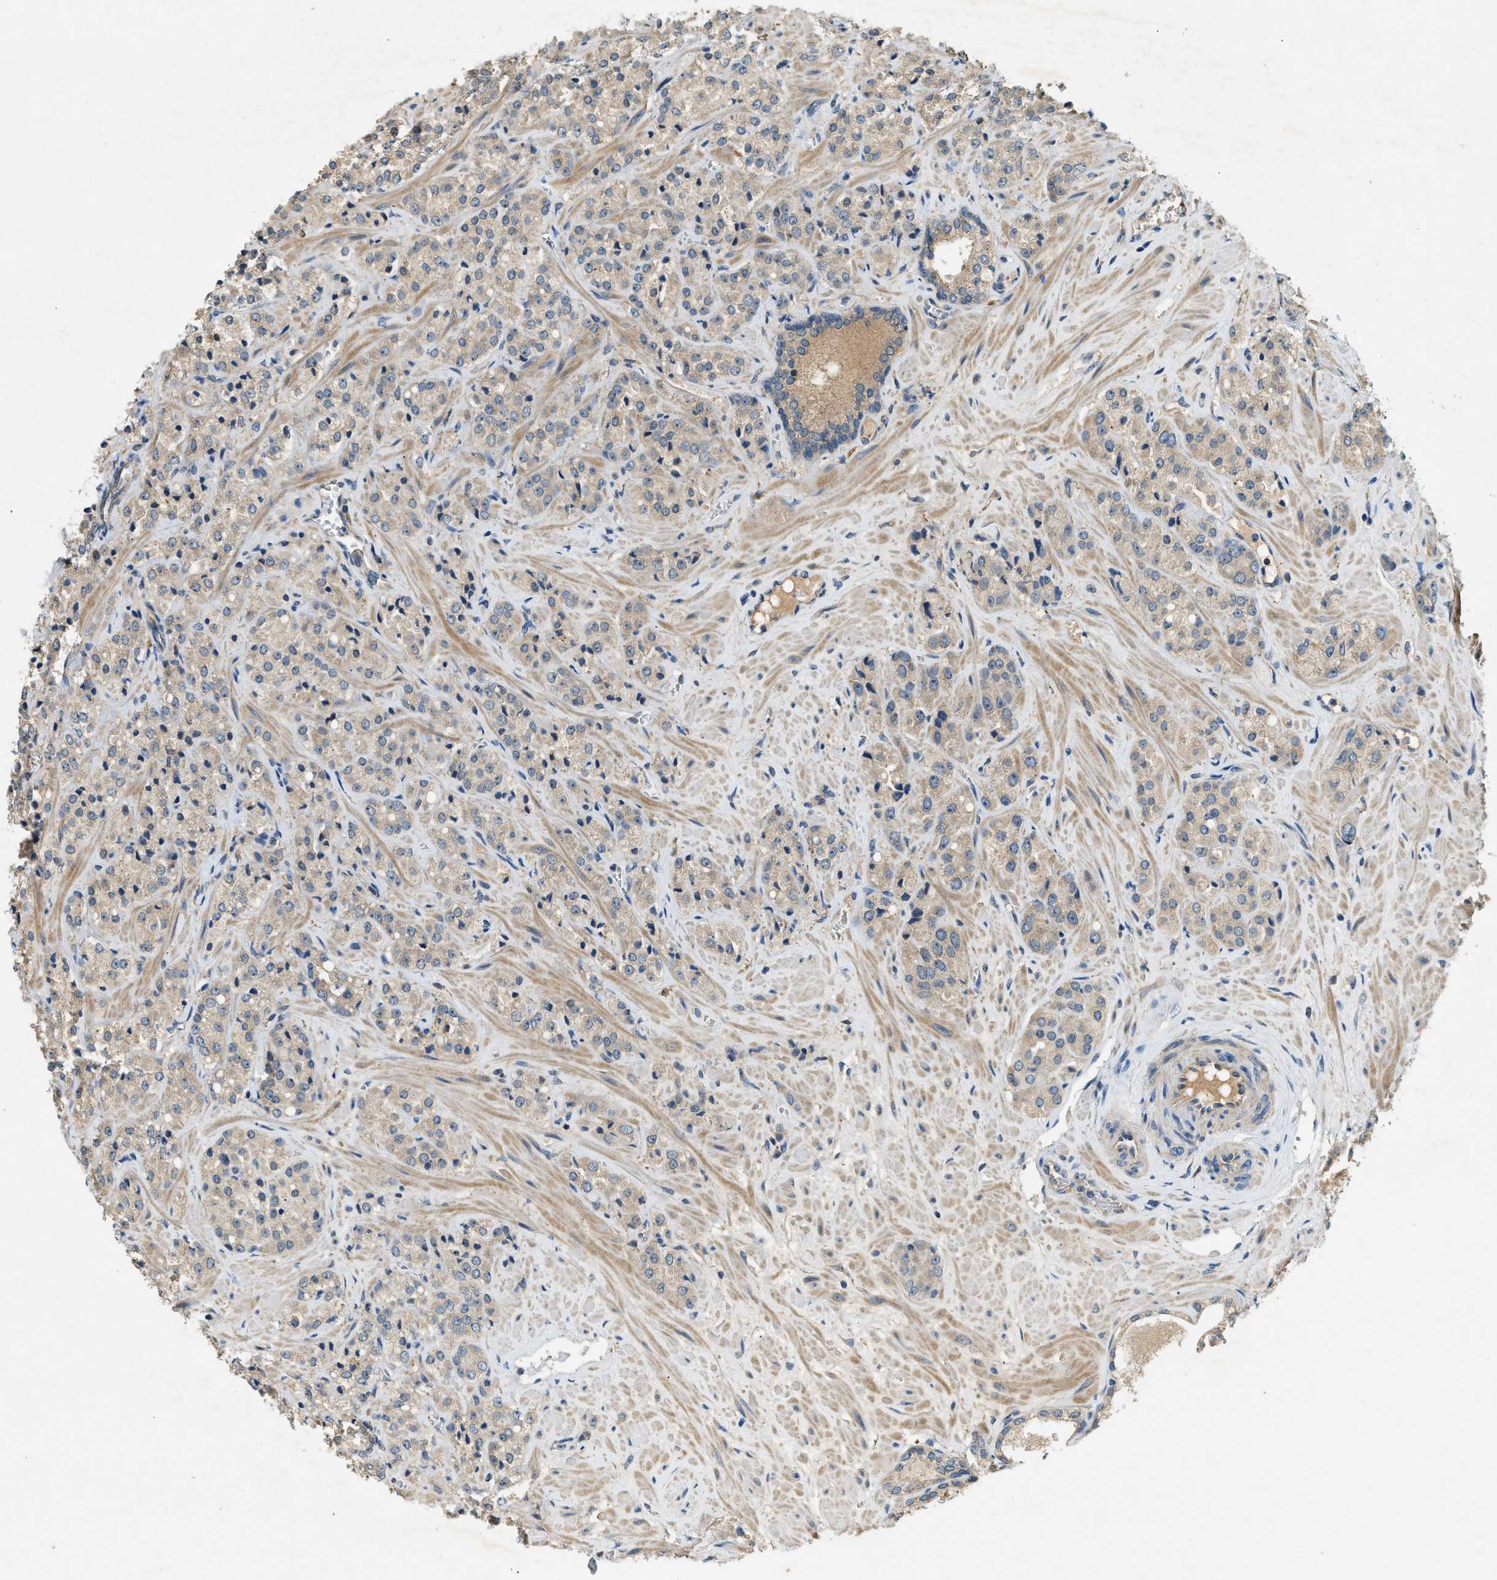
{"staining": {"intensity": "weak", "quantity": ">75%", "location": "cytoplasmic/membranous"}, "tissue": "prostate cancer", "cell_type": "Tumor cells", "image_type": "cancer", "snomed": [{"axis": "morphology", "description": "Adenocarcinoma, High grade"}, {"axis": "topography", "description": "Prostate"}], "caption": "High-magnification brightfield microscopy of prostate cancer (high-grade adenocarcinoma) stained with DAB (3,3'-diaminobenzidine) (brown) and counterstained with hematoxylin (blue). tumor cells exhibit weak cytoplasmic/membranous positivity is seen in about>75% of cells.", "gene": "CFLAR", "patient": {"sex": "male", "age": 64}}